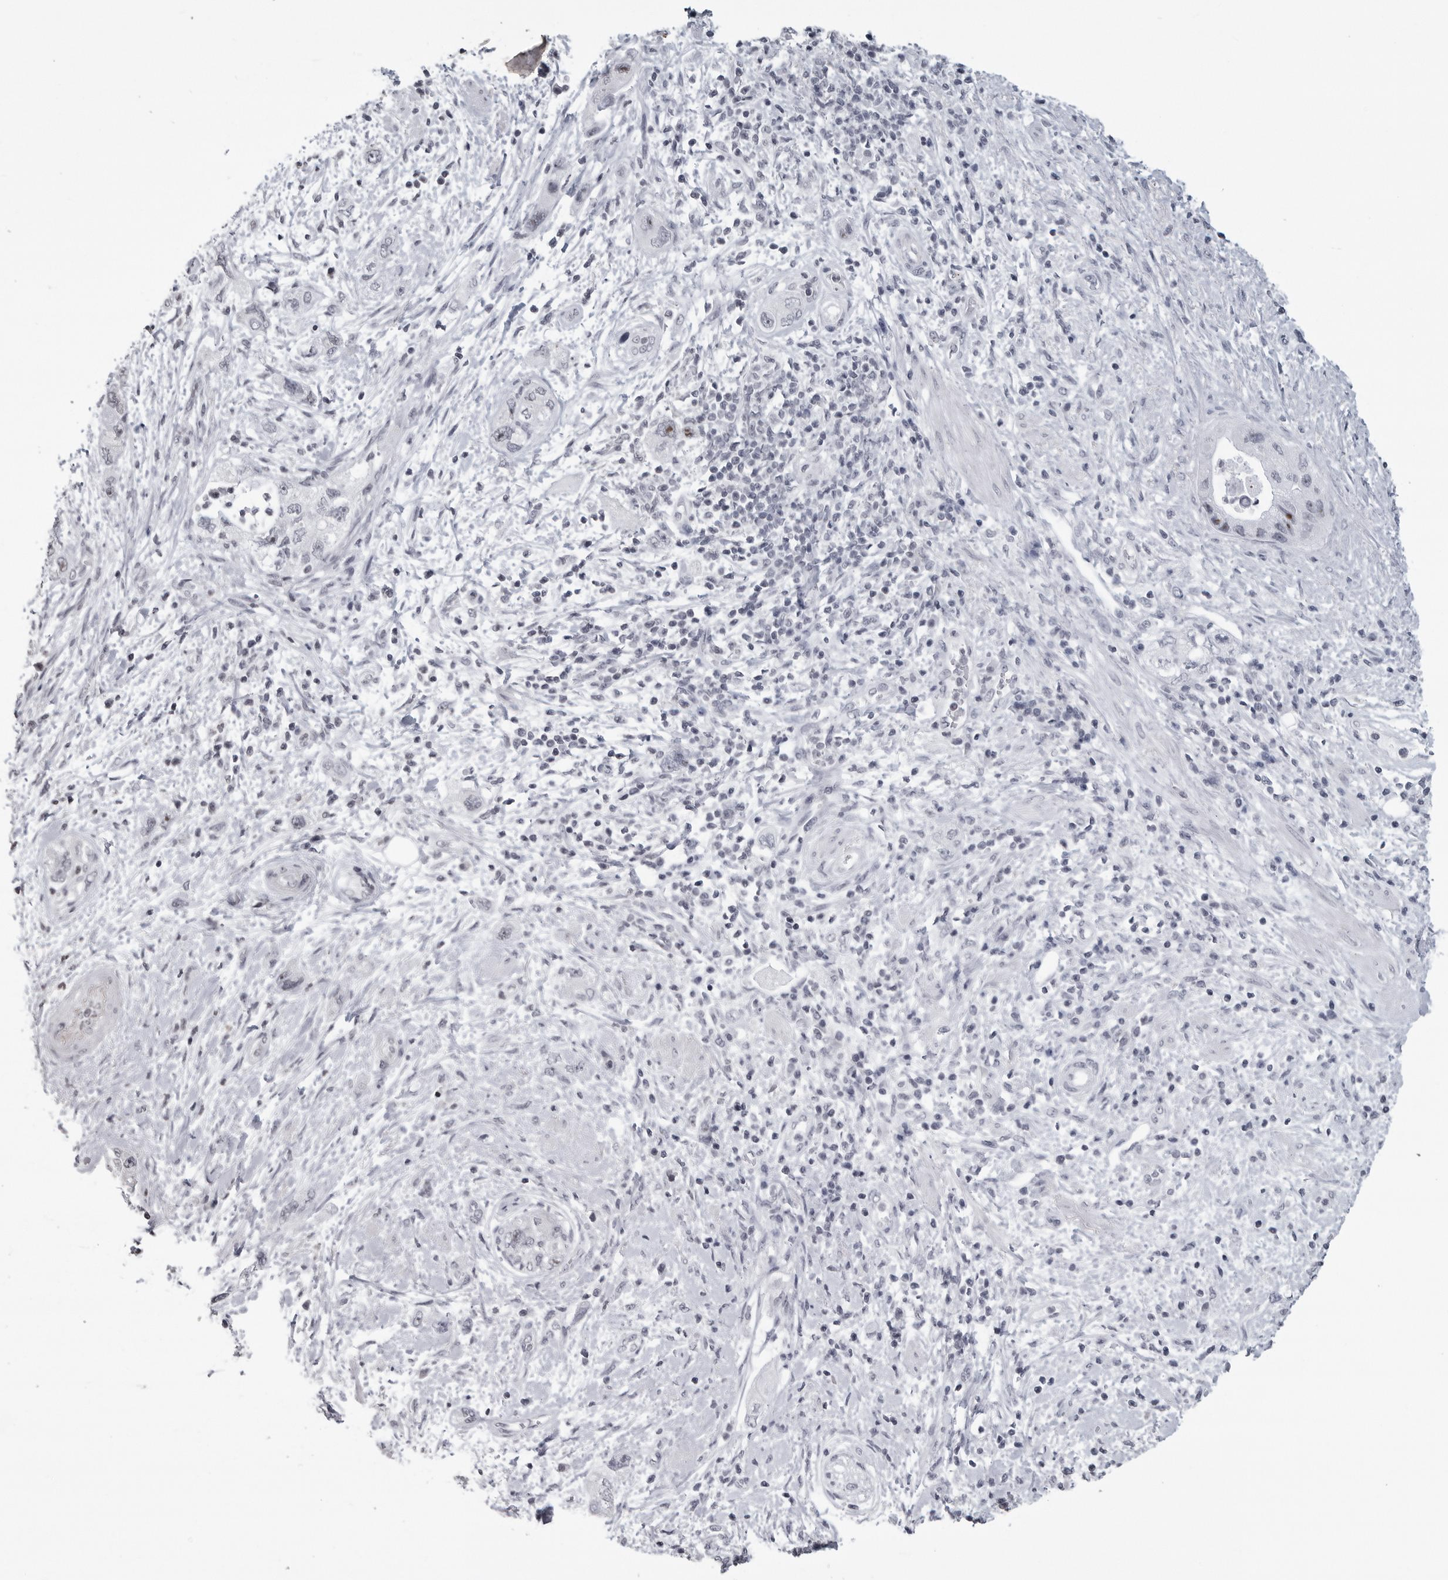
{"staining": {"intensity": "weak", "quantity": "<25%", "location": "nuclear"}, "tissue": "pancreatic cancer", "cell_type": "Tumor cells", "image_type": "cancer", "snomed": [{"axis": "morphology", "description": "Adenocarcinoma, NOS"}, {"axis": "topography", "description": "Pancreas"}], "caption": "IHC of adenocarcinoma (pancreatic) reveals no positivity in tumor cells.", "gene": "DDX54", "patient": {"sex": "female", "age": 73}}